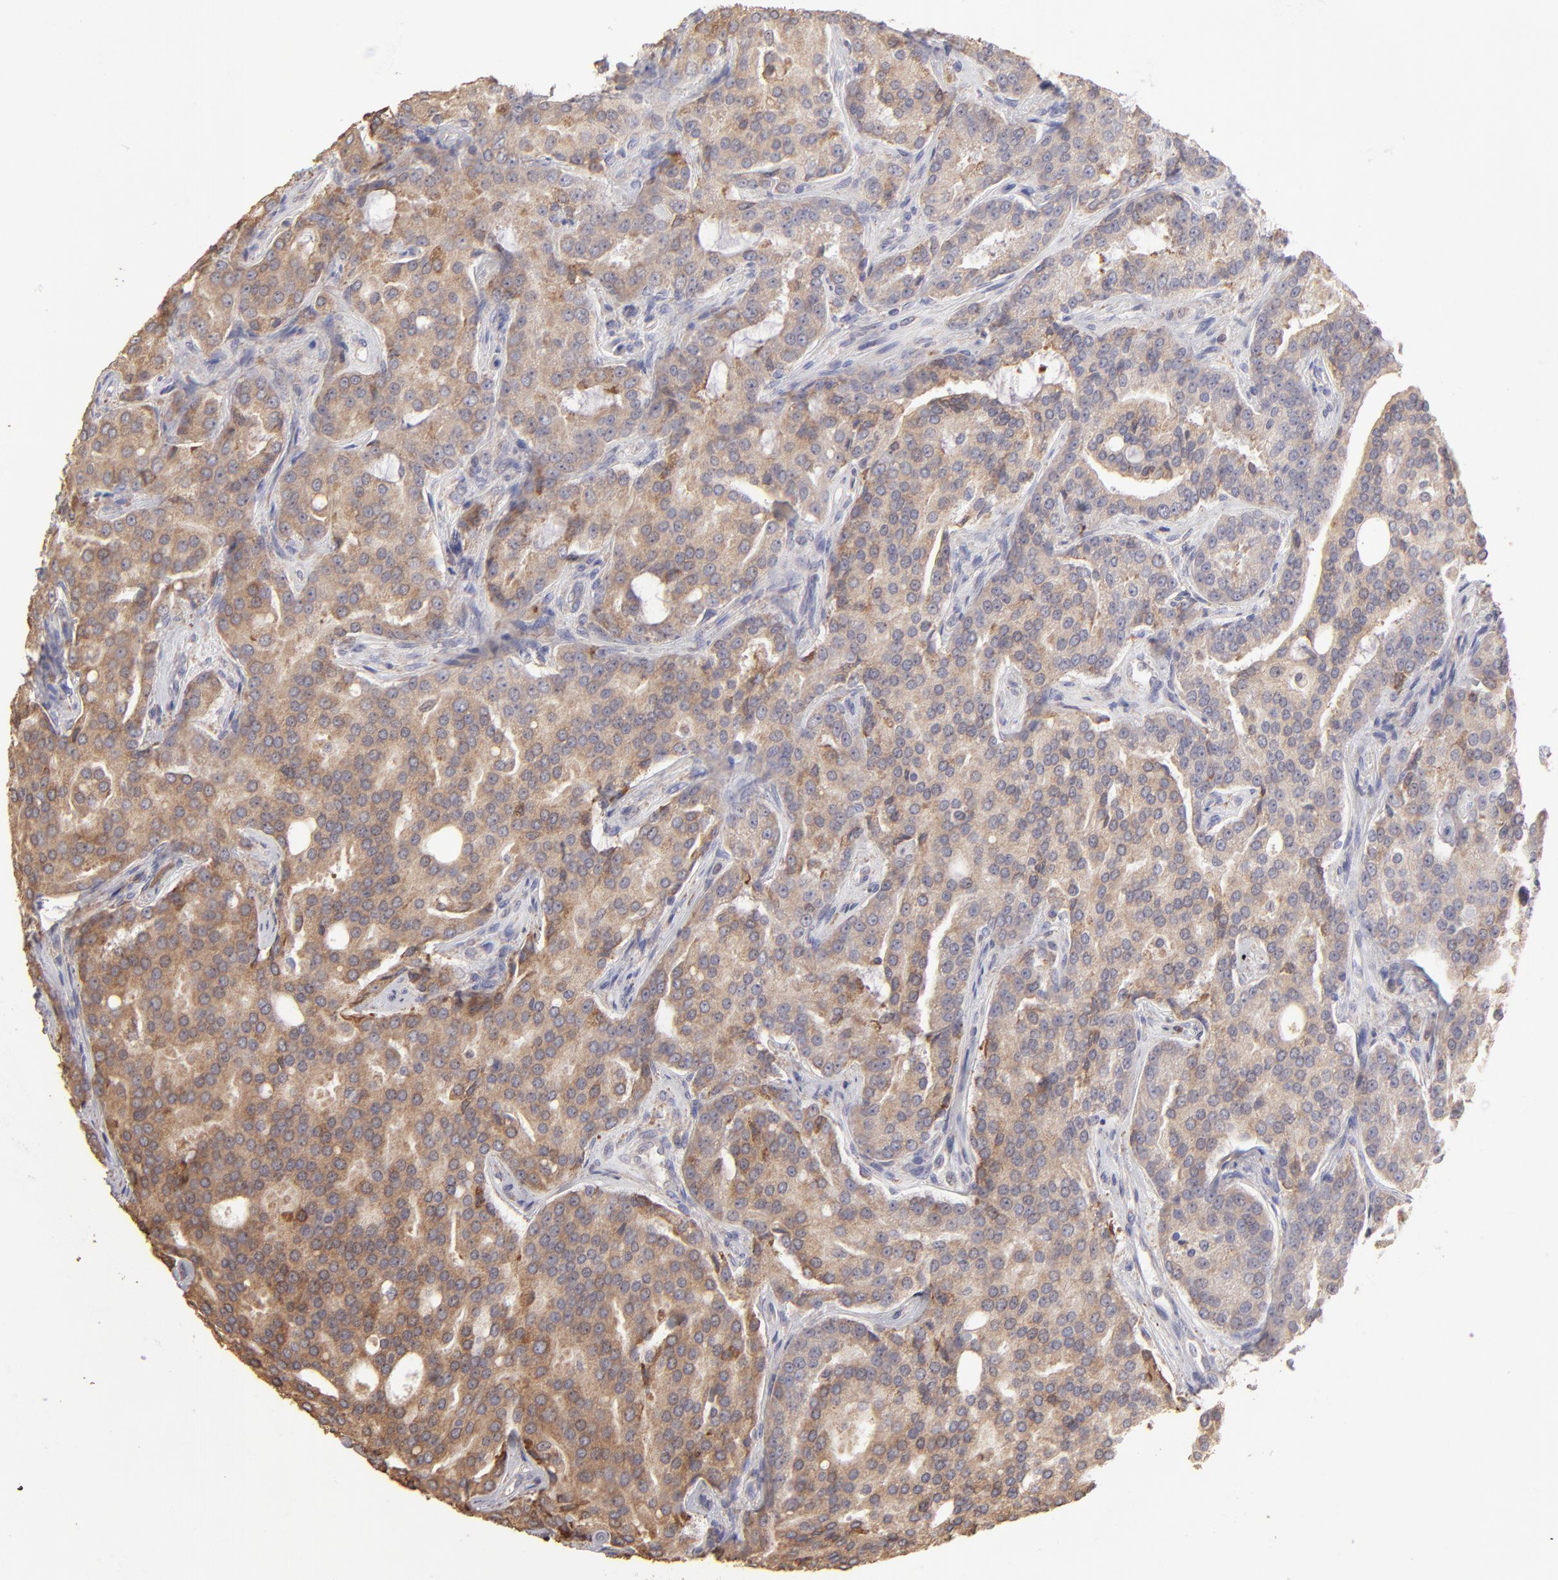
{"staining": {"intensity": "moderate", "quantity": ">75%", "location": "cytoplasmic/membranous"}, "tissue": "prostate cancer", "cell_type": "Tumor cells", "image_type": "cancer", "snomed": [{"axis": "morphology", "description": "Adenocarcinoma, High grade"}, {"axis": "topography", "description": "Prostate"}], "caption": "DAB (3,3'-diaminobenzidine) immunohistochemical staining of human prostate cancer (high-grade adenocarcinoma) exhibits moderate cytoplasmic/membranous protein expression in about >75% of tumor cells.", "gene": "CALR", "patient": {"sex": "male", "age": 72}}